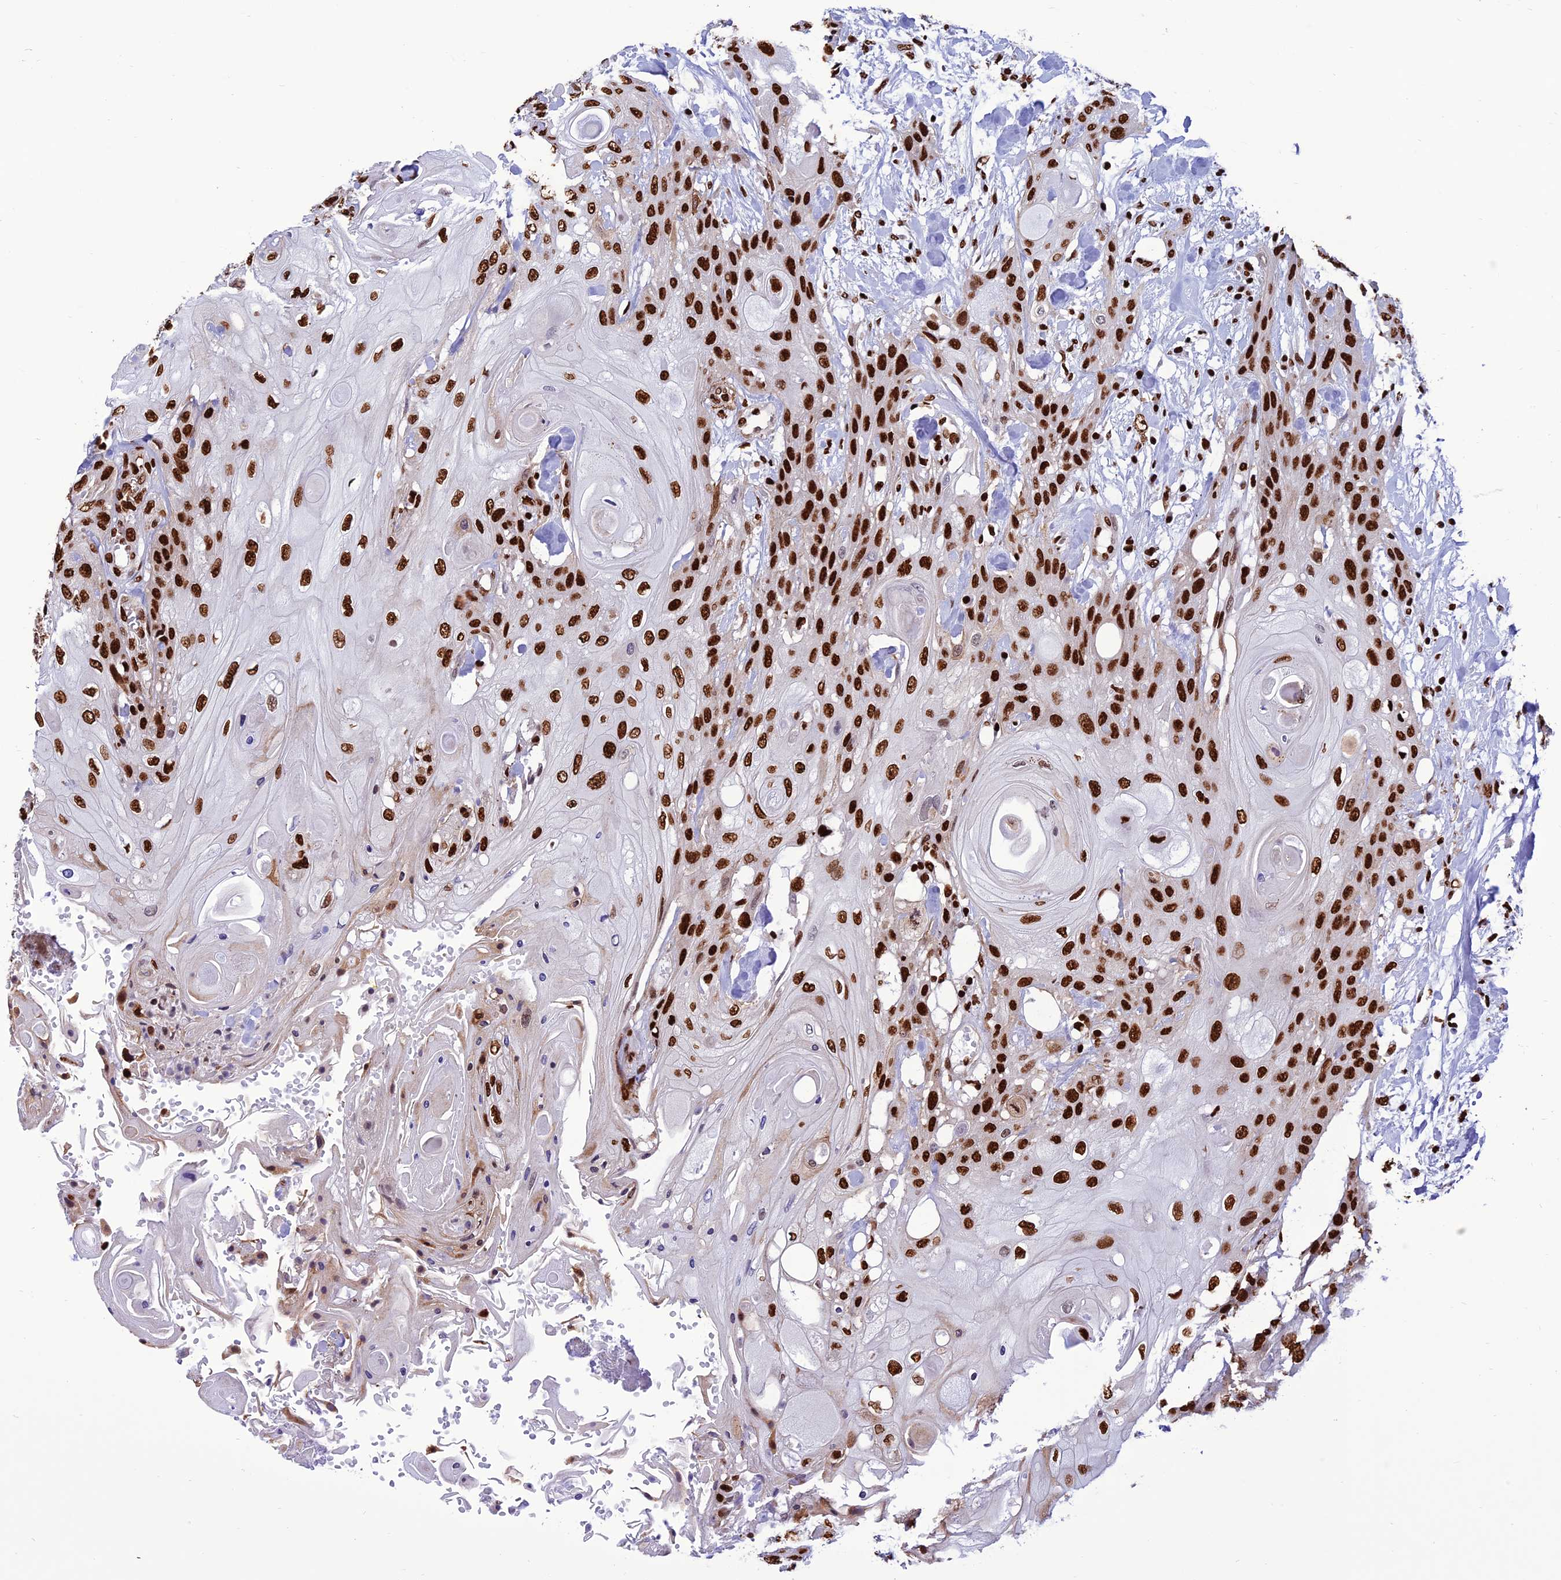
{"staining": {"intensity": "strong", "quantity": ">75%", "location": "nuclear"}, "tissue": "head and neck cancer", "cell_type": "Tumor cells", "image_type": "cancer", "snomed": [{"axis": "morphology", "description": "Squamous cell carcinoma, NOS"}, {"axis": "topography", "description": "Head-Neck"}], "caption": "Head and neck cancer (squamous cell carcinoma) stained with a brown dye shows strong nuclear positive positivity in approximately >75% of tumor cells.", "gene": "INO80E", "patient": {"sex": "female", "age": 43}}